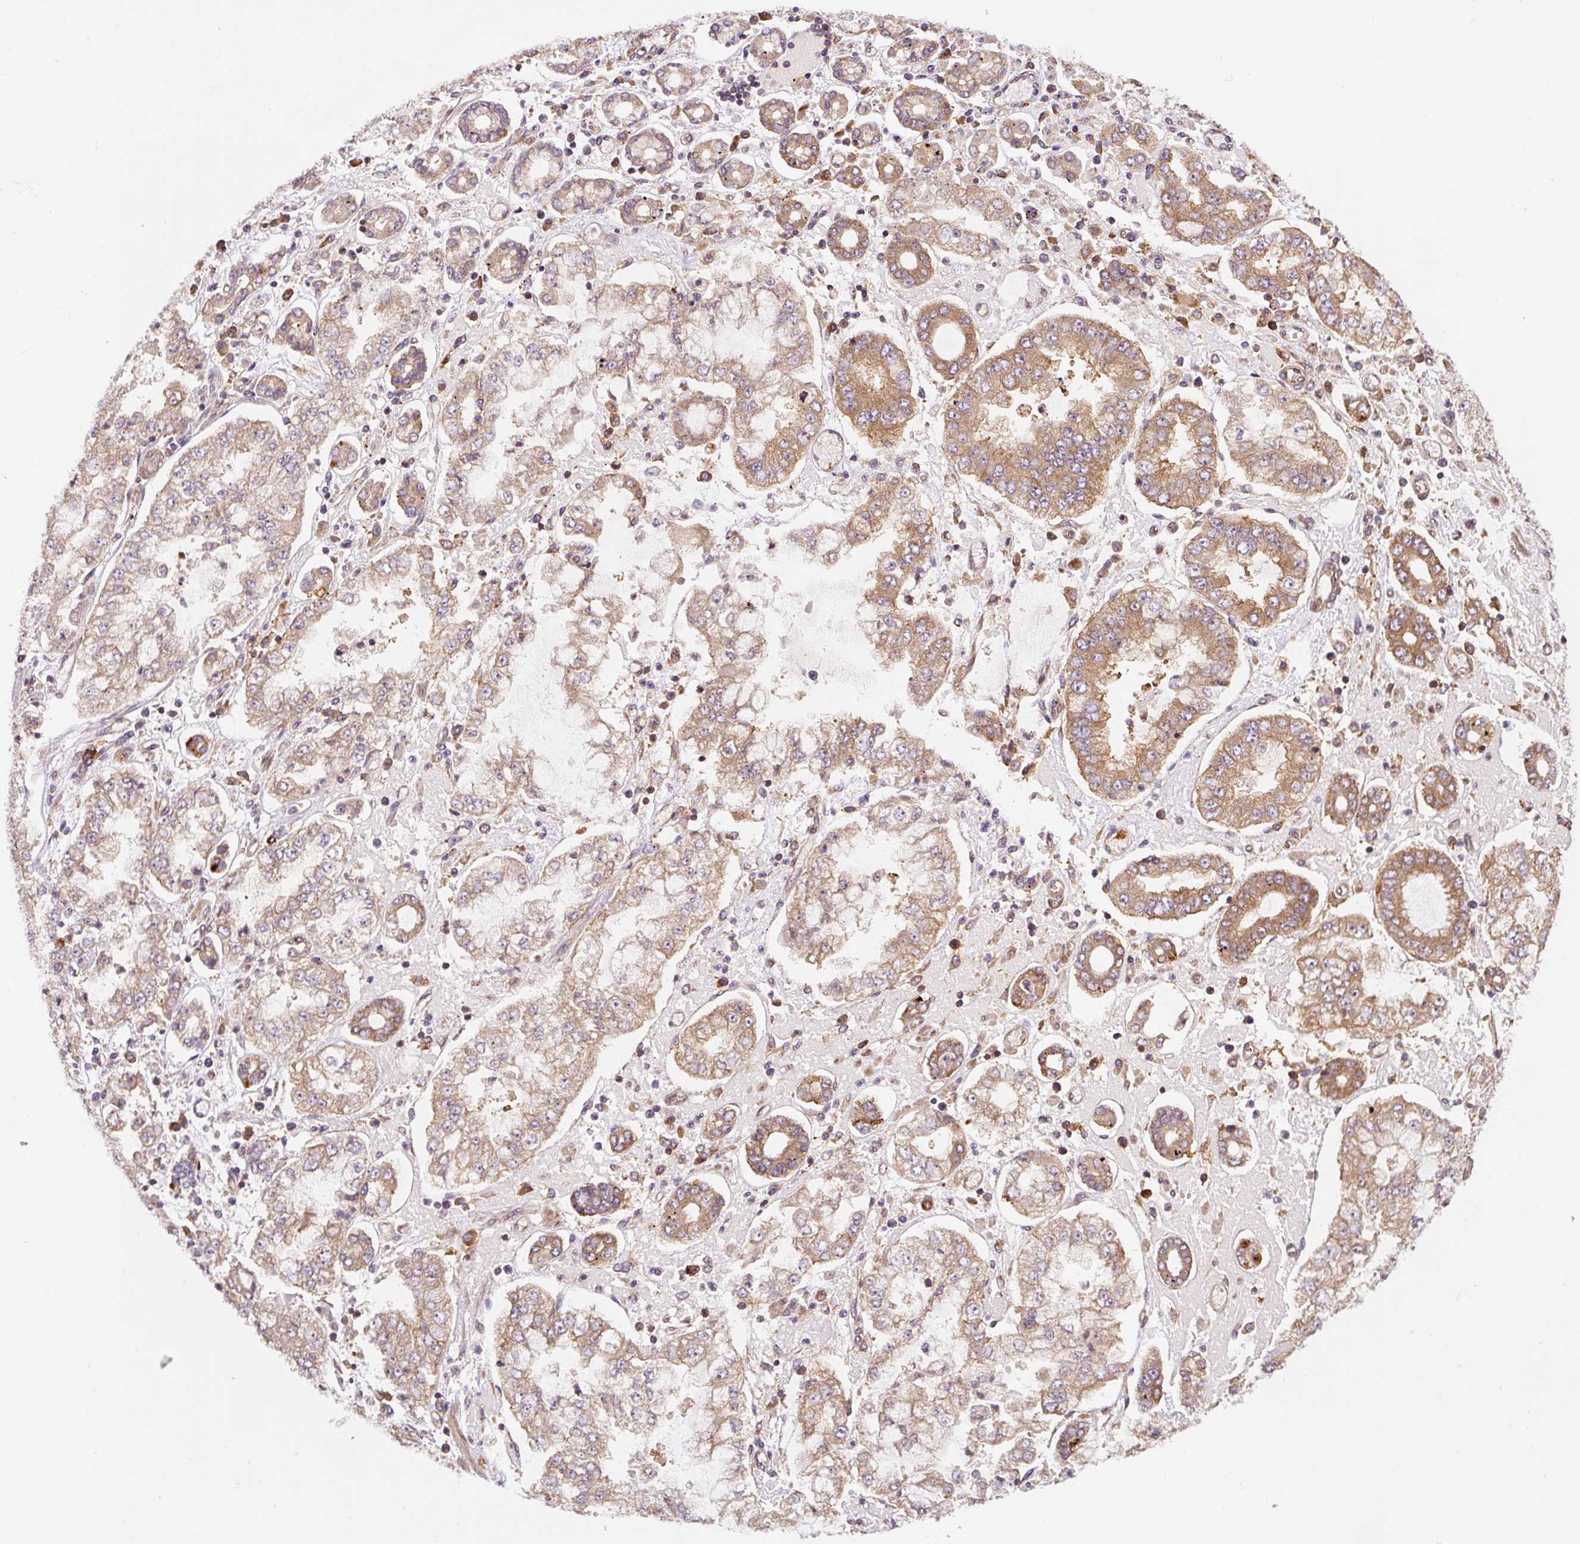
{"staining": {"intensity": "moderate", "quantity": ">75%", "location": "cytoplasmic/membranous"}, "tissue": "stomach cancer", "cell_type": "Tumor cells", "image_type": "cancer", "snomed": [{"axis": "morphology", "description": "Adenocarcinoma, NOS"}, {"axis": "topography", "description": "Stomach"}], "caption": "Moderate cytoplasmic/membranous protein positivity is appreciated in about >75% of tumor cells in stomach cancer (adenocarcinoma).", "gene": "EIF2S2", "patient": {"sex": "male", "age": 76}}